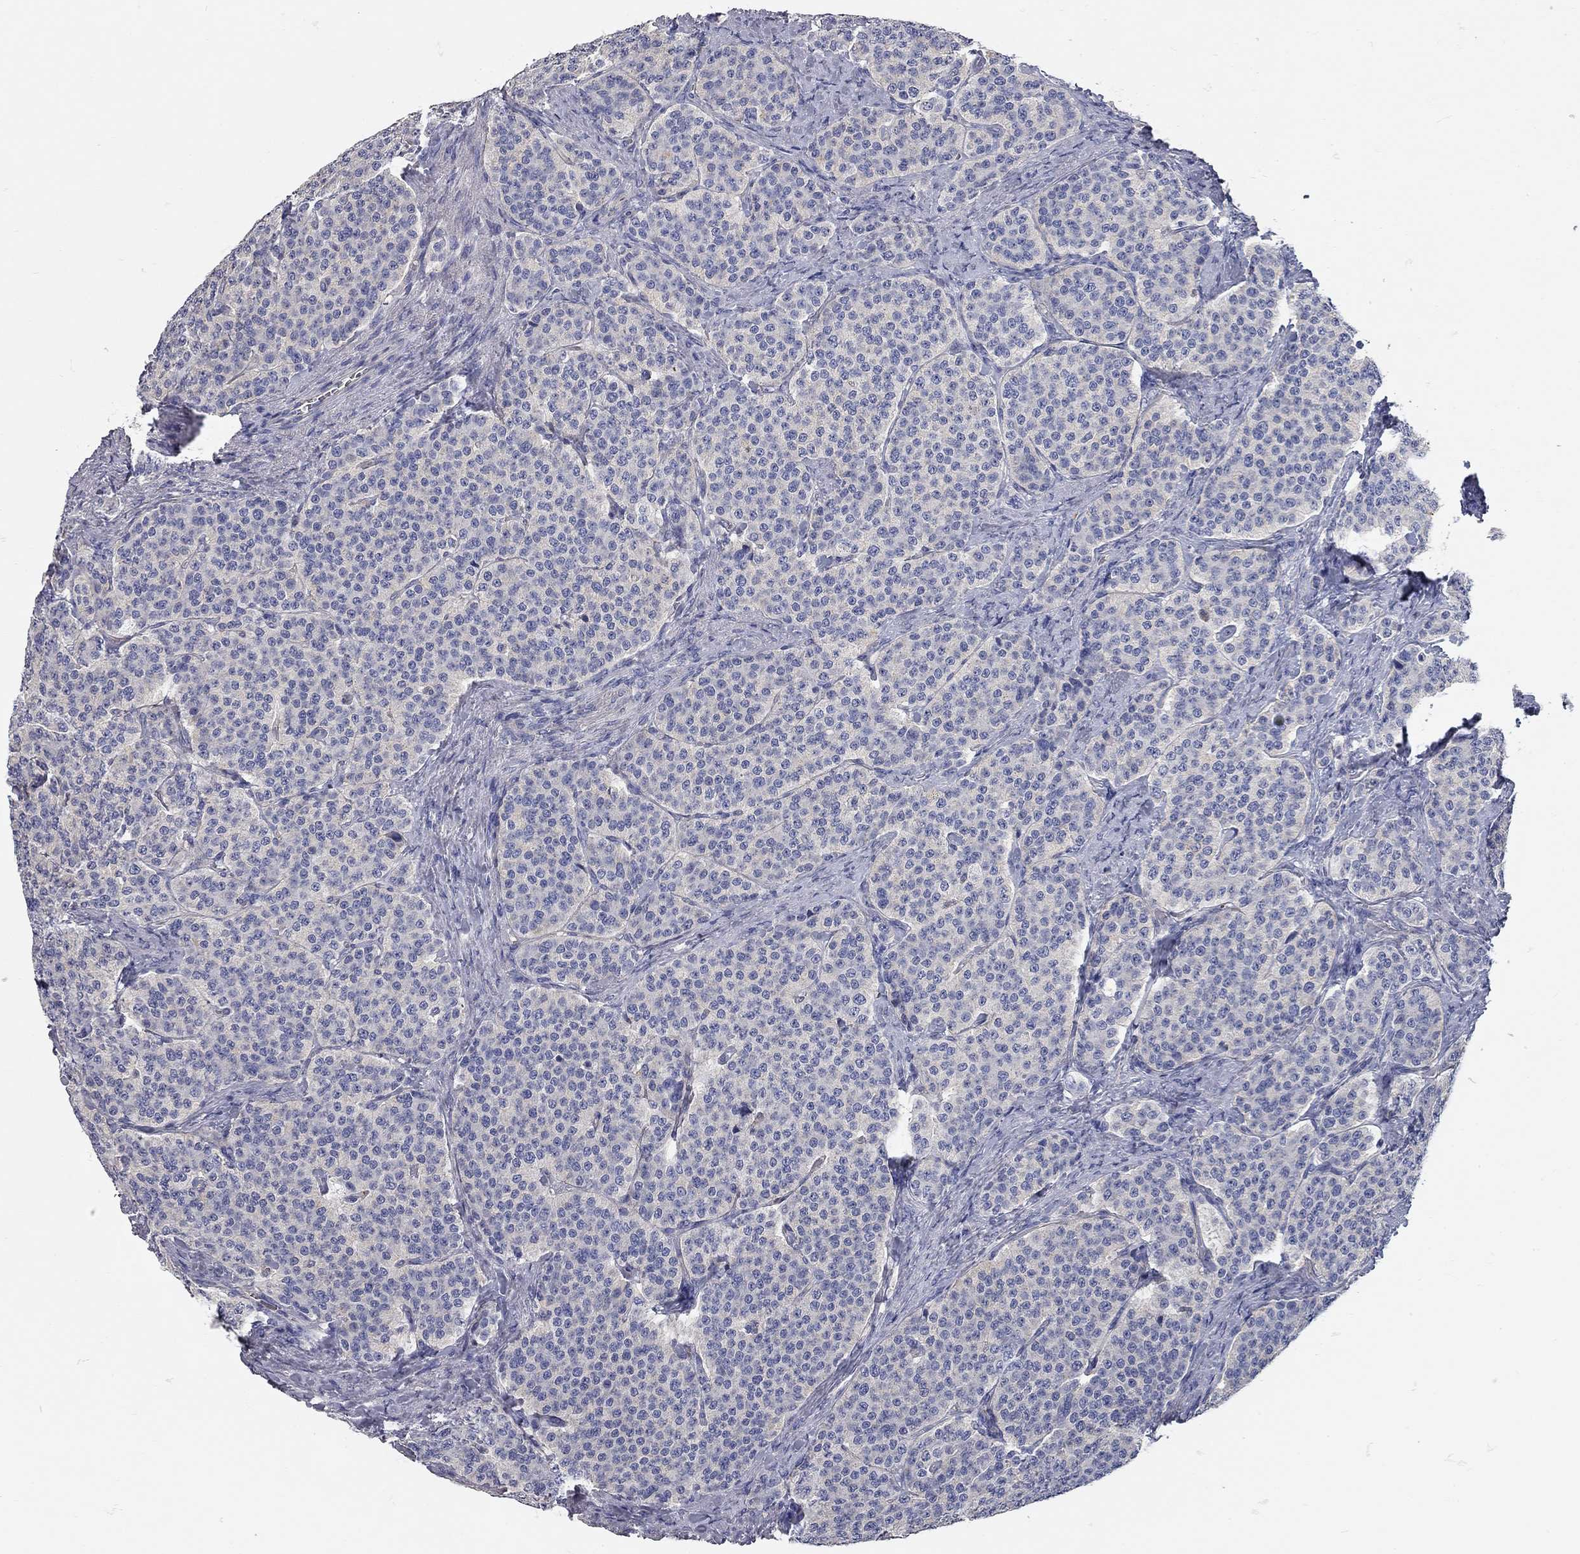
{"staining": {"intensity": "negative", "quantity": "none", "location": "none"}, "tissue": "carcinoid", "cell_type": "Tumor cells", "image_type": "cancer", "snomed": [{"axis": "morphology", "description": "Carcinoid, malignant, NOS"}, {"axis": "topography", "description": "Small intestine"}], "caption": "Human malignant carcinoid stained for a protein using immunohistochemistry (IHC) reveals no expression in tumor cells.", "gene": "C10orf90", "patient": {"sex": "female", "age": 58}}